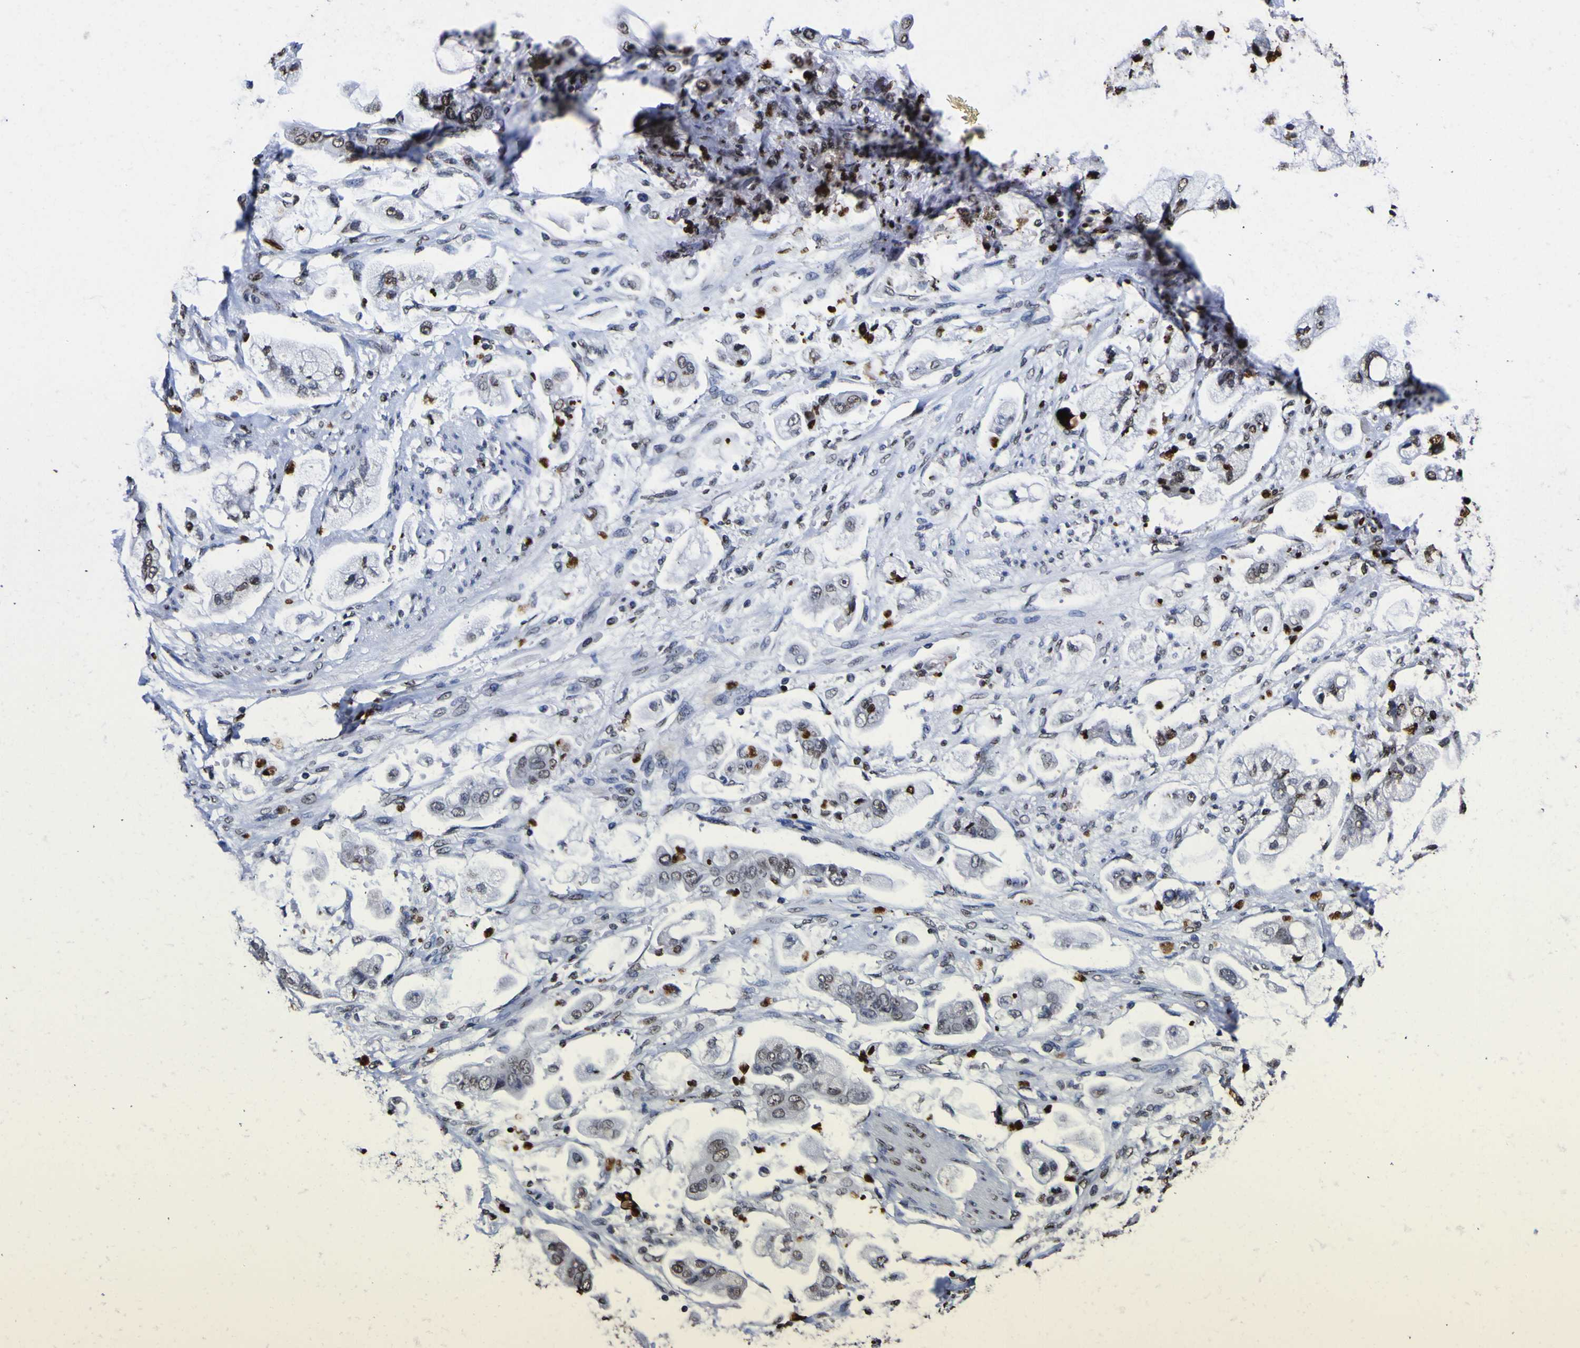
{"staining": {"intensity": "moderate", "quantity": "<25%", "location": "nuclear"}, "tissue": "stomach cancer", "cell_type": "Tumor cells", "image_type": "cancer", "snomed": [{"axis": "morphology", "description": "Adenocarcinoma, NOS"}, {"axis": "topography", "description": "Stomach"}], "caption": "A brown stain shows moderate nuclear expression of a protein in human stomach cancer tumor cells. (Brightfield microscopy of DAB IHC at high magnification).", "gene": "PIAS1", "patient": {"sex": "male", "age": 62}}